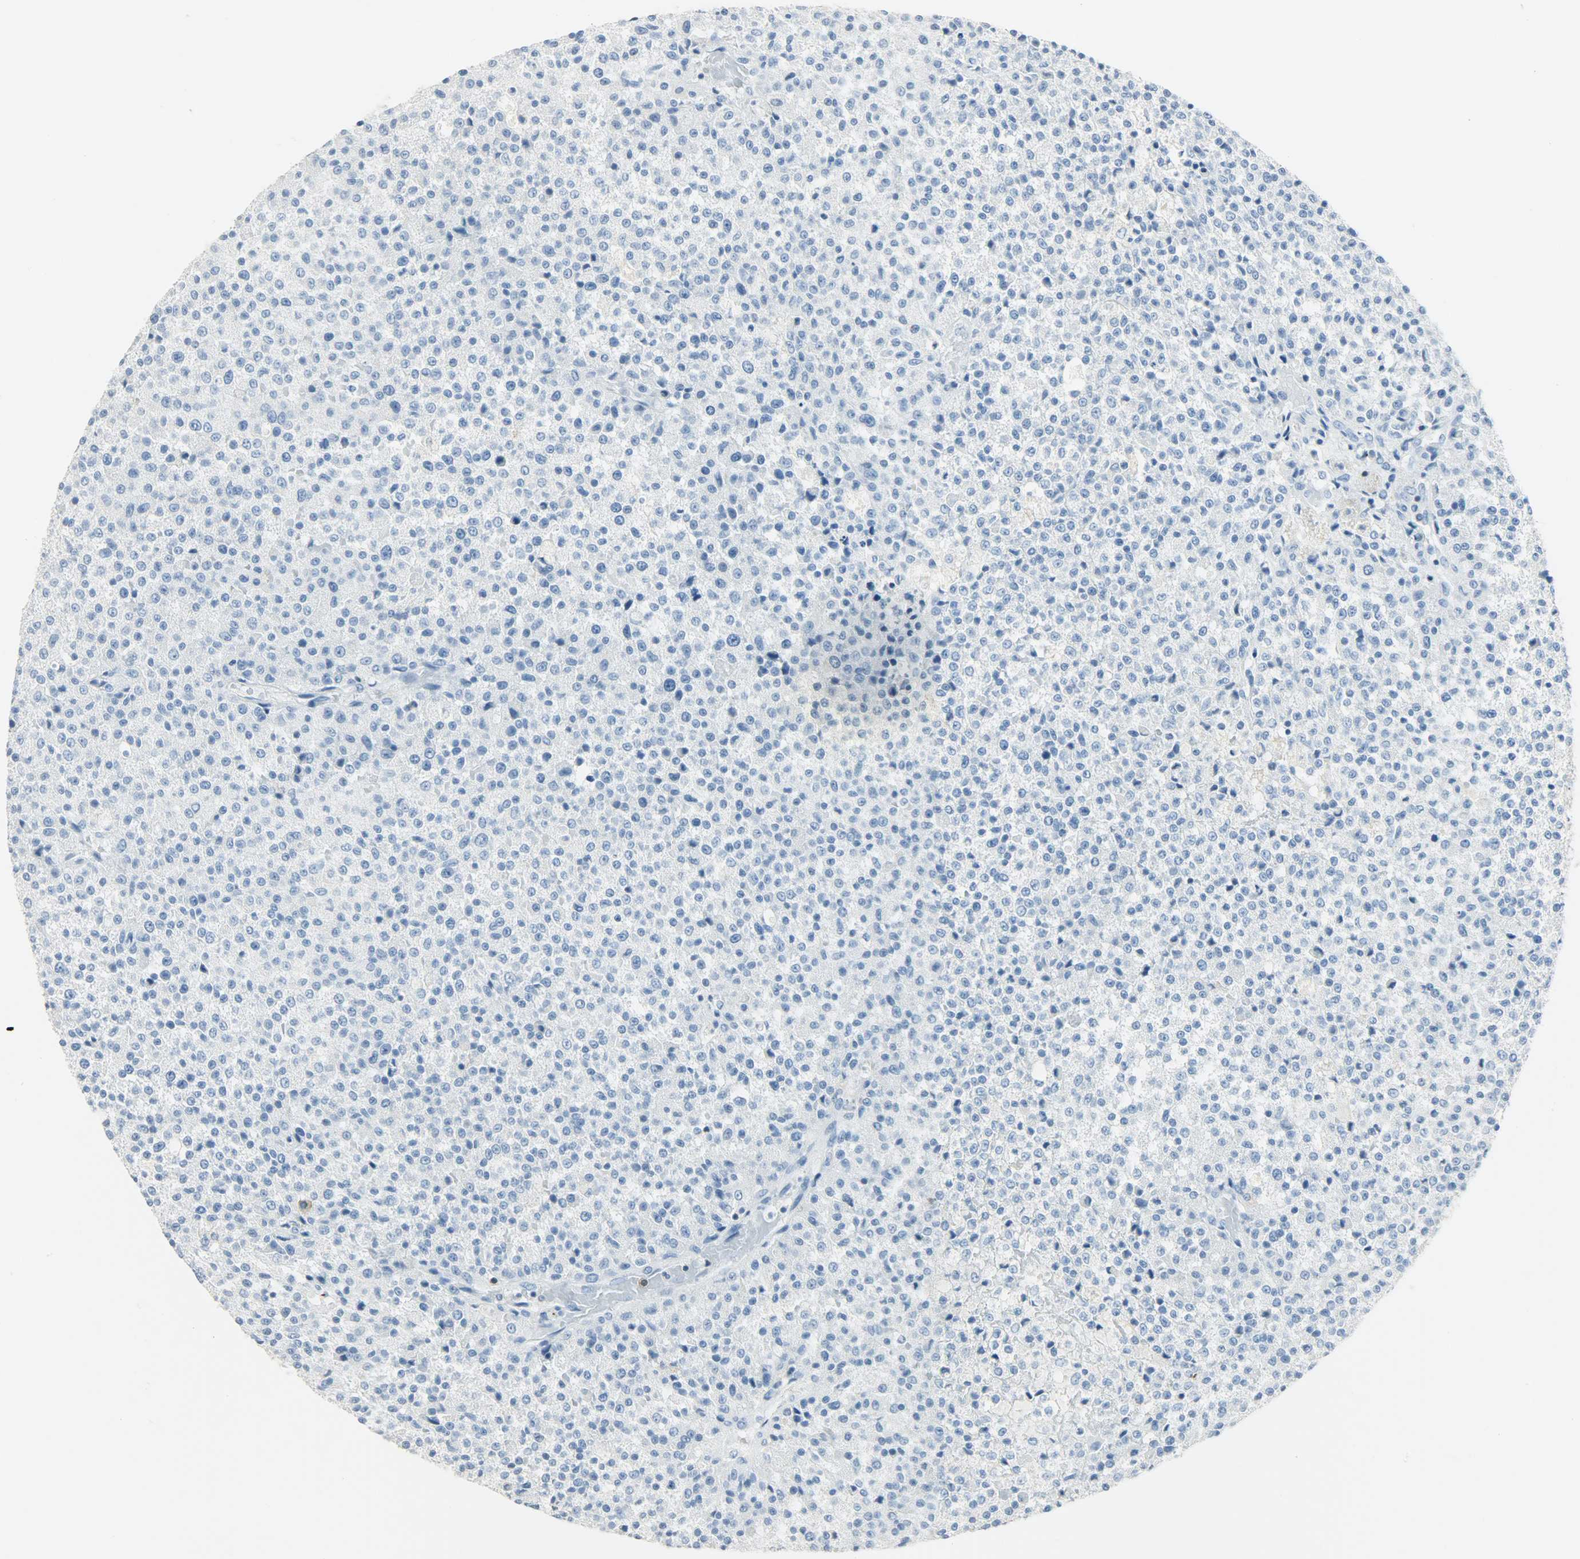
{"staining": {"intensity": "negative", "quantity": "none", "location": "none"}, "tissue": "testis cancer", "cell_type": "Tumor cells", "image_type": "cancer", "snomed": [{"axis": "morphology", "description": "Seminoma, NOS"}, {"axis": "topography", "description": "Testis"}], "caption": "Immunohistochemistry (IHC) histopathology image of human testis seminoma stained for a protein (brown), which demonstrates no staining in tumor cells. The staining is performed using DAB (3,3'-diaminobenzidine) brown chromogen with nuclei counter-stained in using hematoxylin.", "gene": "PTPN6", "patient": {"sex": "male", "age": 59}}